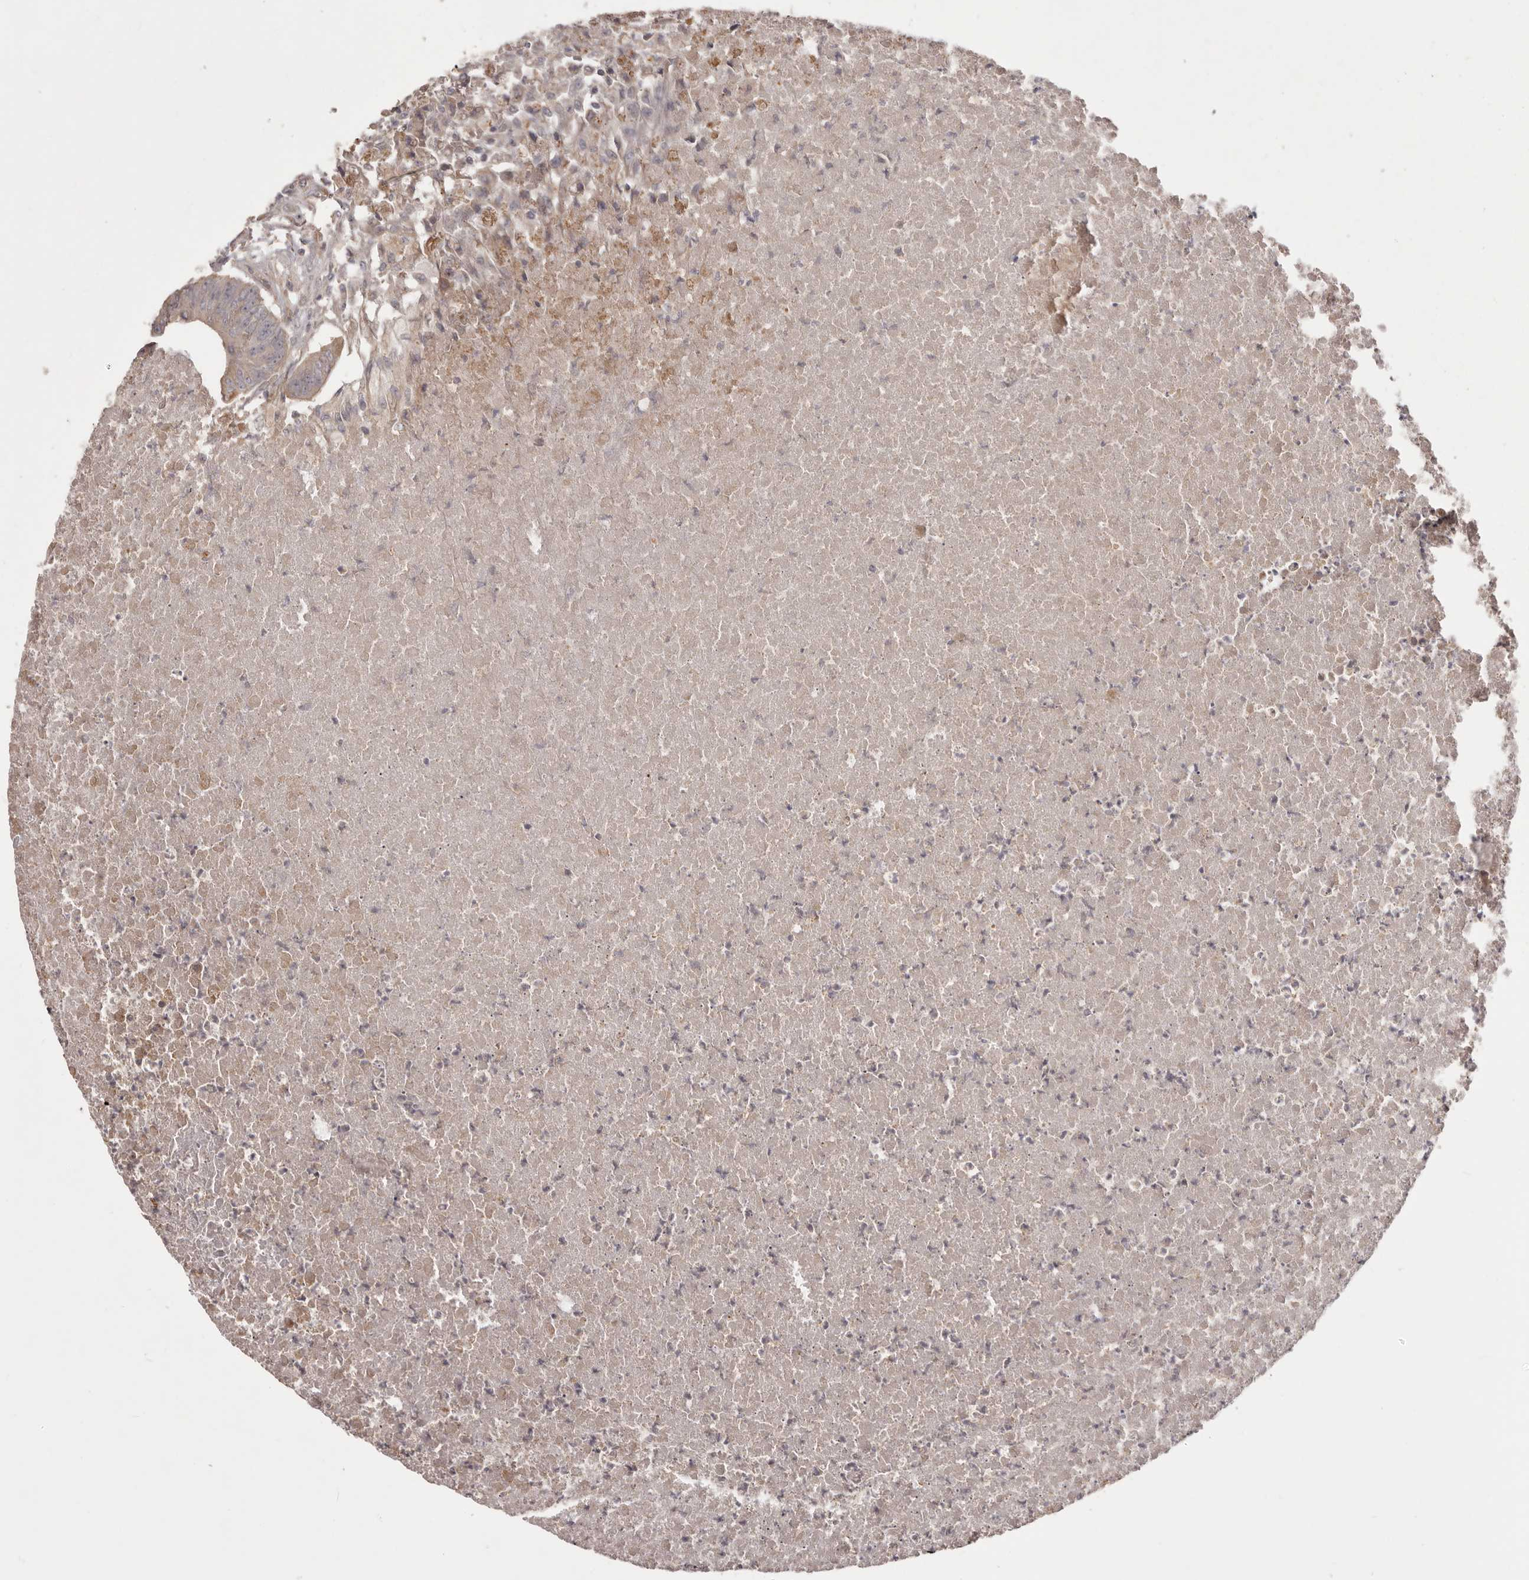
{"staining": {"intensity": "weak", "quantity": ">75%", "location": "cytoplasmic/membranous"}, "tissue": "colorectal cancer", "cell_type": "Tumor cells", "image_type": "cancer", "snomed": [{"axis": "morphology", "description": "Adenocarcinoma, NOS"}, {"axis": "topography", "description": "Colon"}], "caption": "Immunohistochemical staining of human colorectal adenocarcinoma shows low levels of weak cytoplasmic/membranous staining in approximately >75% of tumor cells. The protein is shown in brown color, while the nuclei are stained blue.", "gene": "HRH1", "patient": {"sex": "male", "age": 87}}